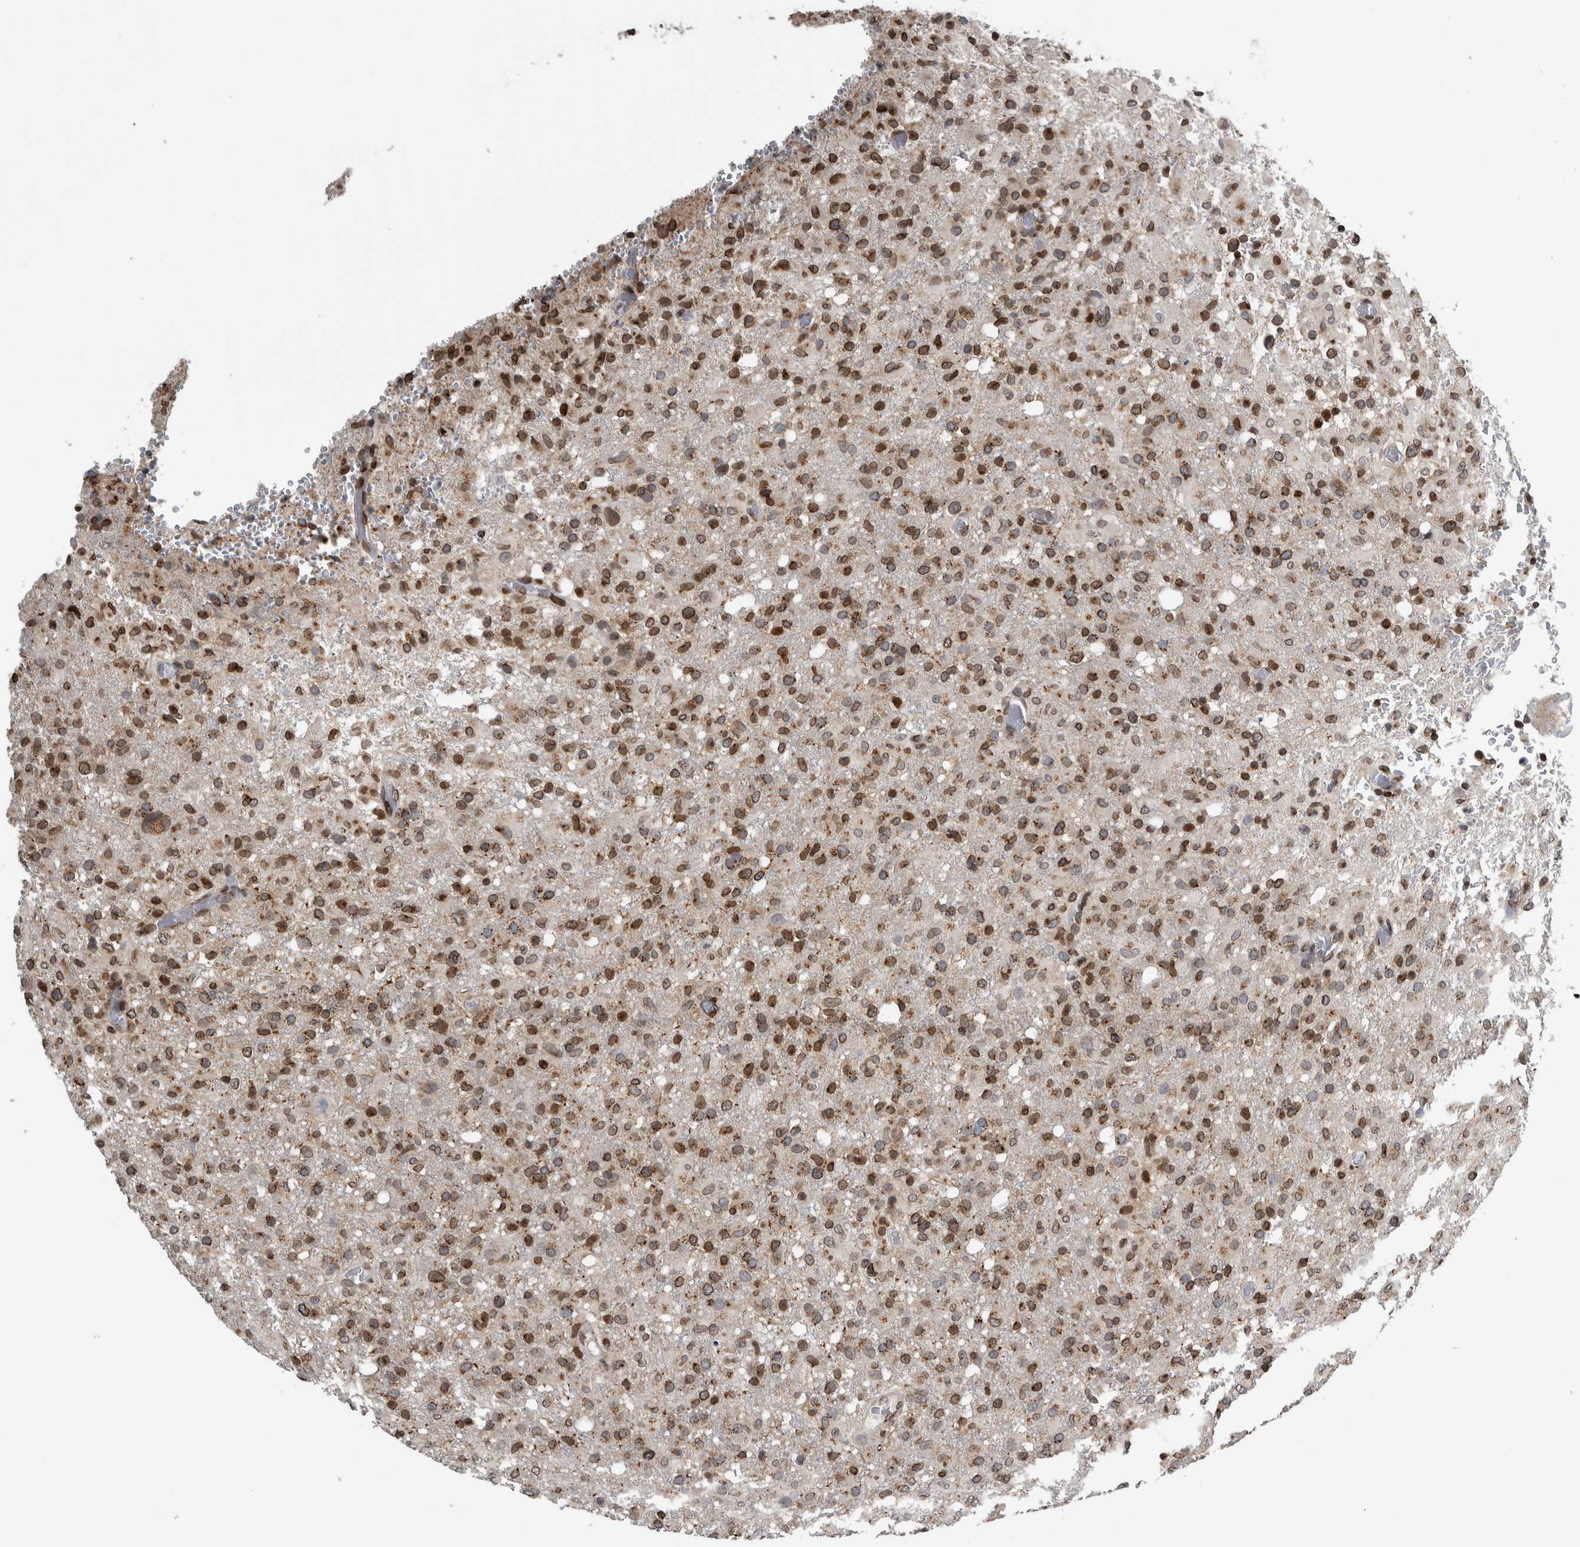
{"staining": {"intensity": "moderate", "quantity": ">75%", "location": "cytoplasmic/membranous,nuclear"}, "tissue": "glioma", "cell_type": "Tumor cells", "image_type": "cancer", "snomed": [{"axis": "morphology", "description": "Glioma, malignant, High grade"}, {"axis": "topography", "description": "Brain"}], "caption": "About >75% of tumor cells in glioma reveal moderate cytoplasmic/membranous and nuclear protein expression as visualized by brown immunohistochemical staining.", "gene": "FAM135B", "patient": {"sex": "female", "age": 57}}